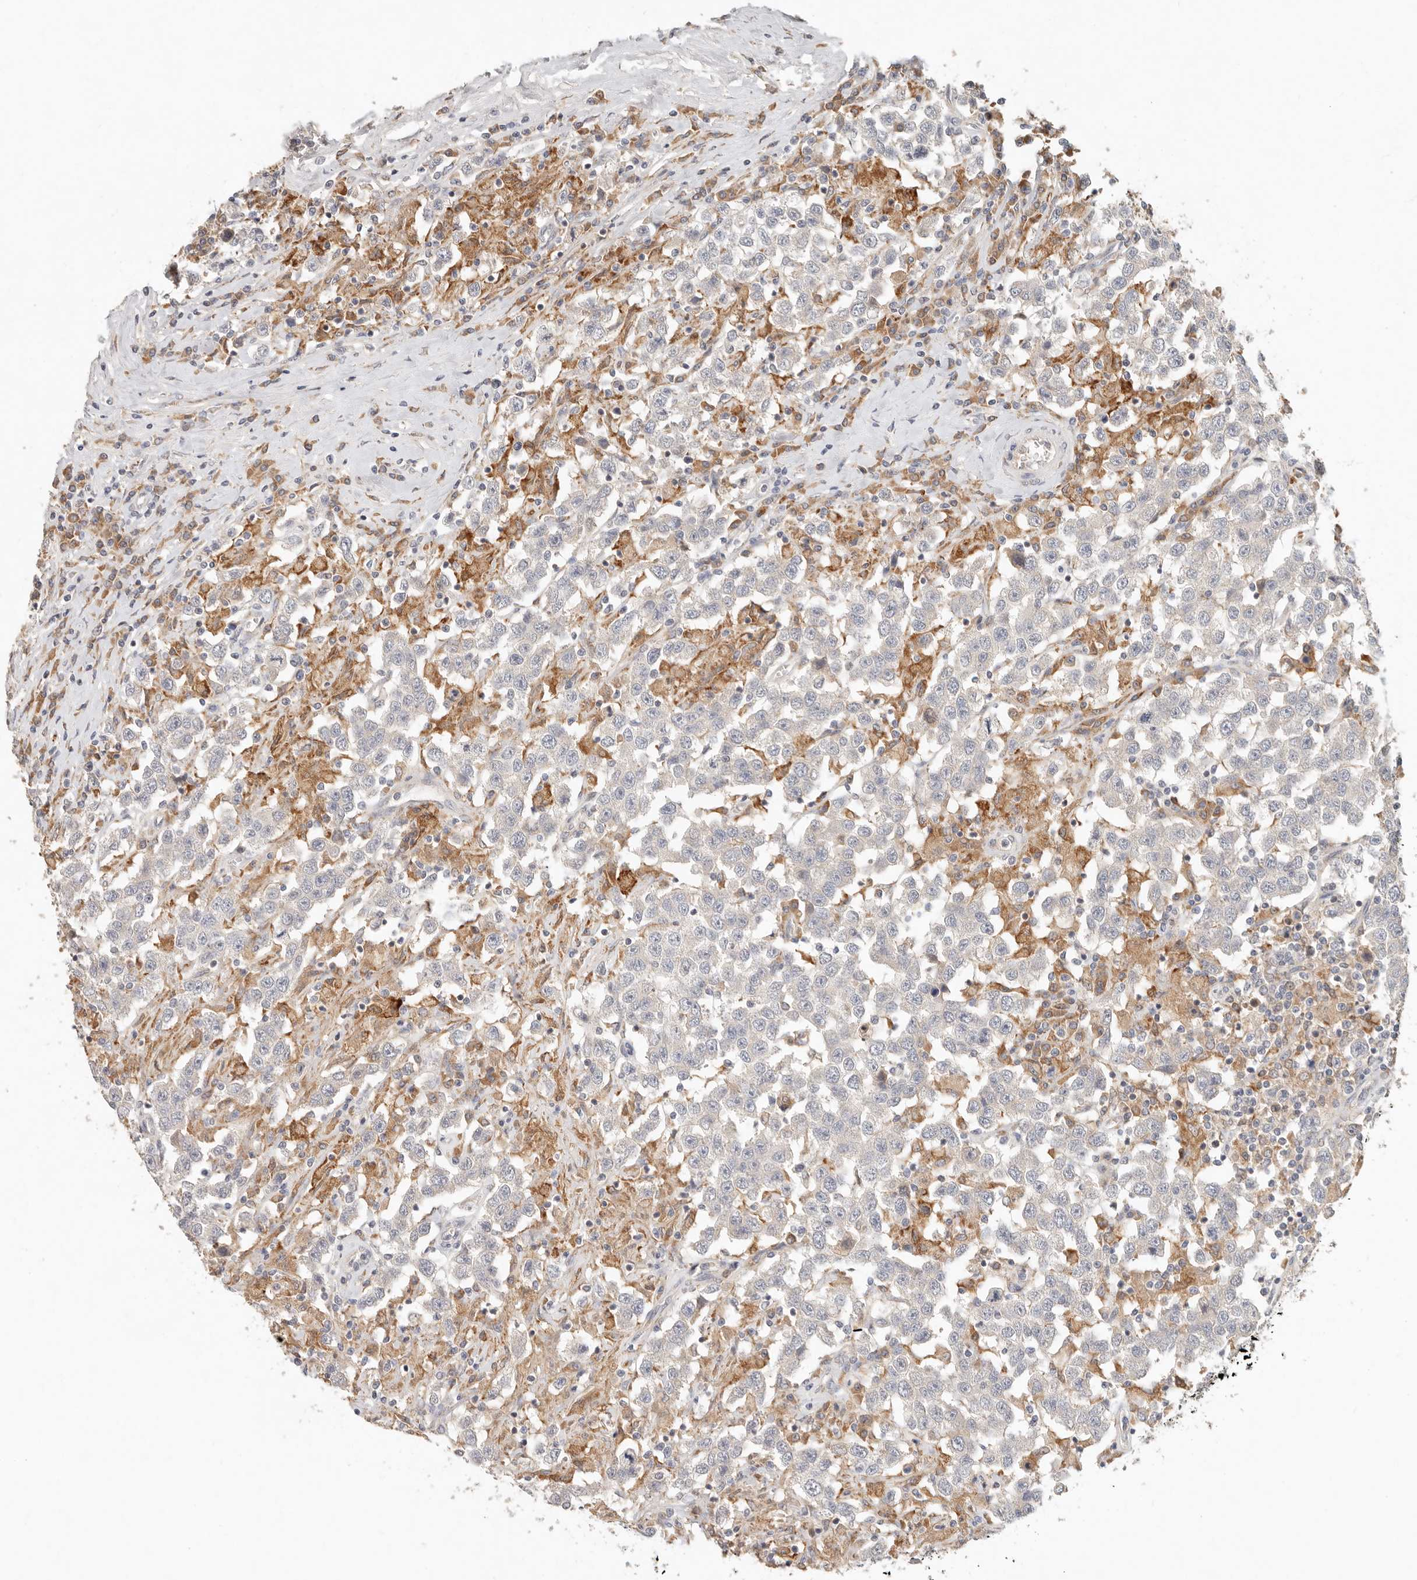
{"staining": {"intensity": "negative", "quantity": "none", "location": "none"}, "tissue": "testis cancer", "cell_type": "Tumor cells", "image_type": "cancer", "snomed": [{"axis": "morphology", "description": "Seminoma, NOS"}, {"axis": "topography", "description": "Testis"}], "caption": "Tumor cells are negative for protein expression in human testis cancer. (DAB immunohistochemistry (IHC), high magnification).", "gene": "ARHGEF10L", "patient": {"sex": "male", "age": 41}}